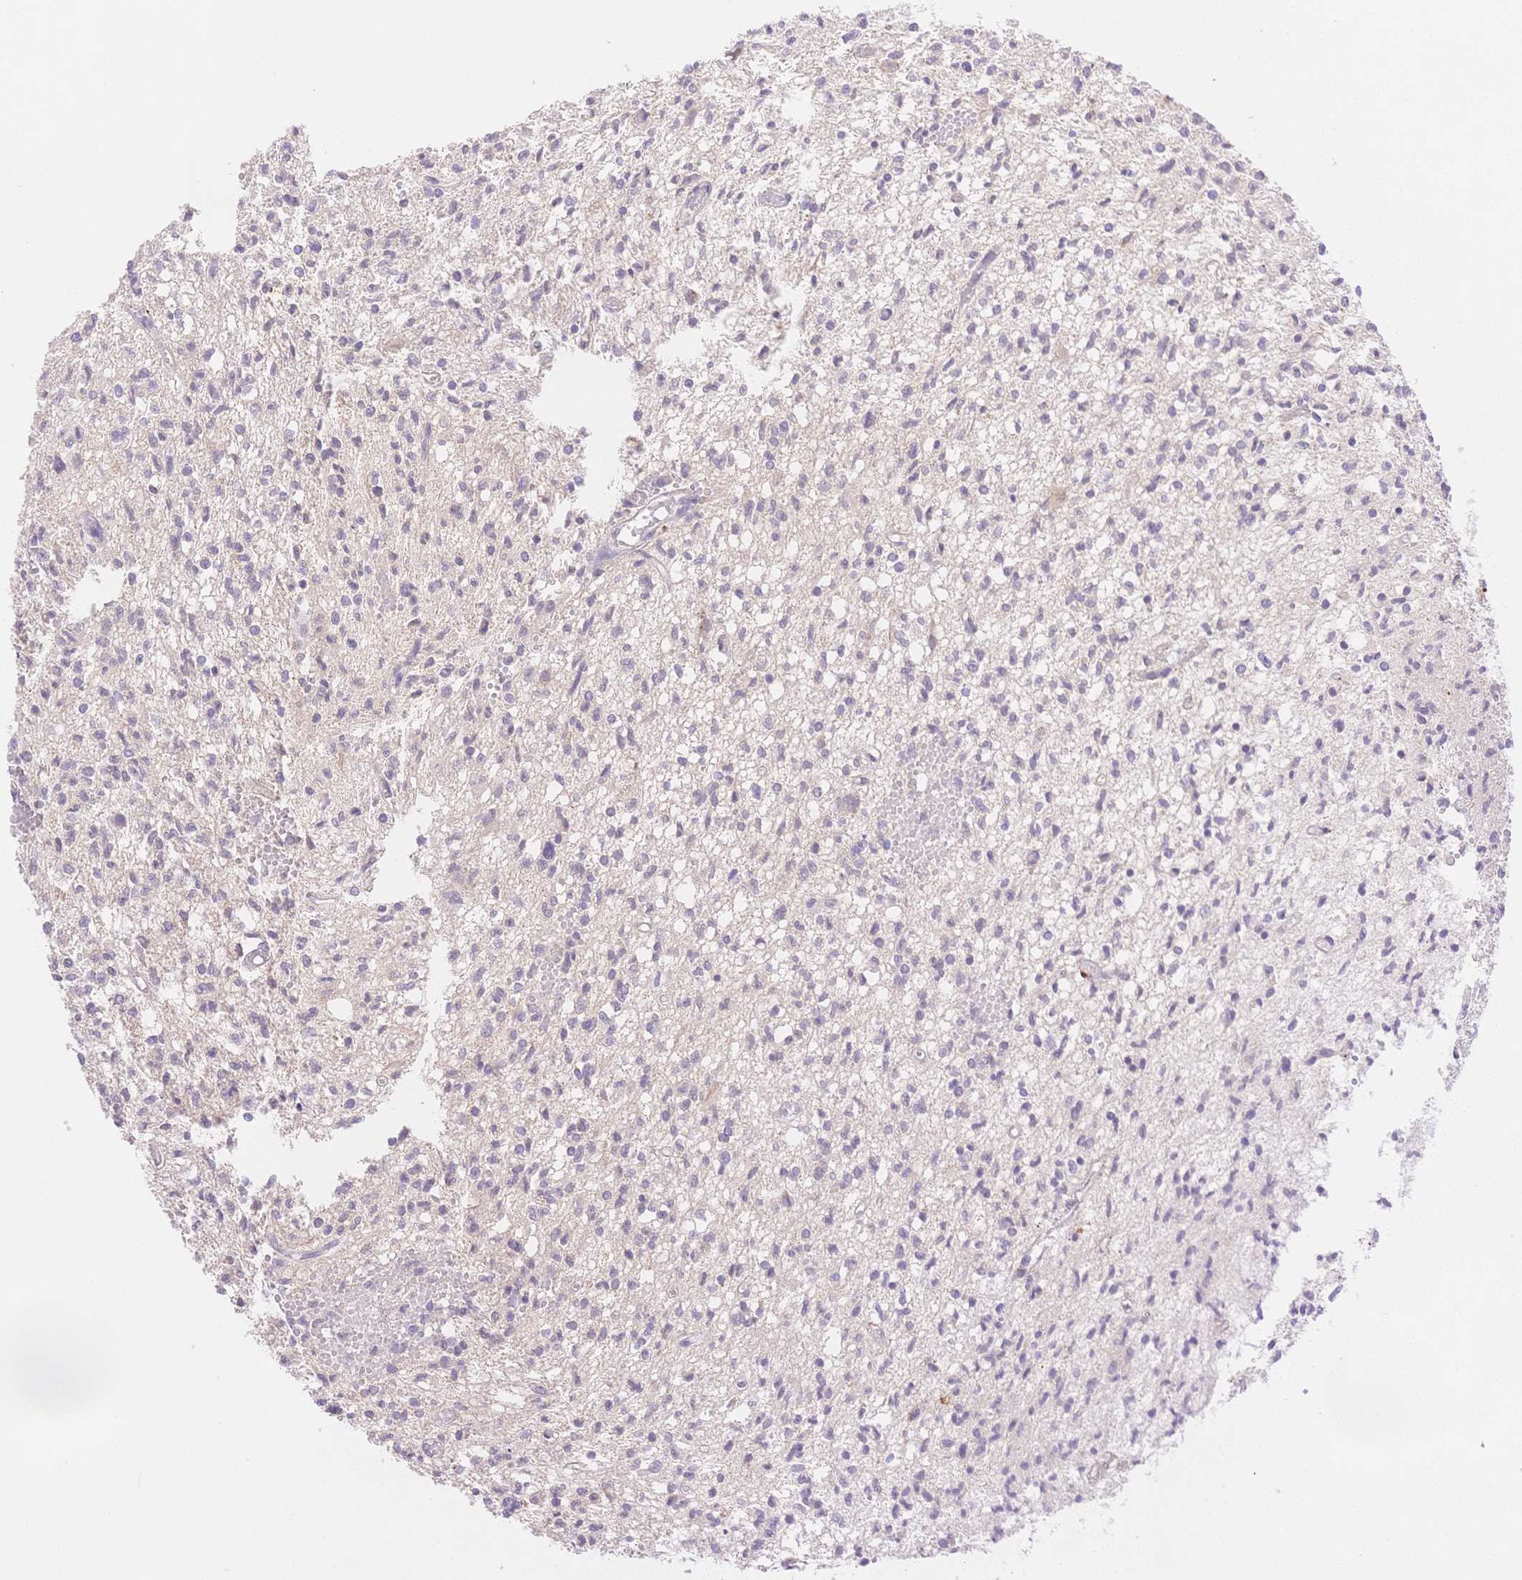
{"staining": {"intensity": "negative", "quantity": "none", "location": "none"}, "tissue": "glioma", "cell_type": "Tumor cells", "image_type": "cancer", "snomed": [{"axis": "morphology", "description": "Glioma, malignant, Low grade"}, {"axis": "topography", "description": "Brain"}], "caption": "Immunohistochemical staining of human malignant glioma (low-grade) shows no significant staining in tumor cells.", "gene": "WDR54", "patient": {"sex": "male", "age": 64}}